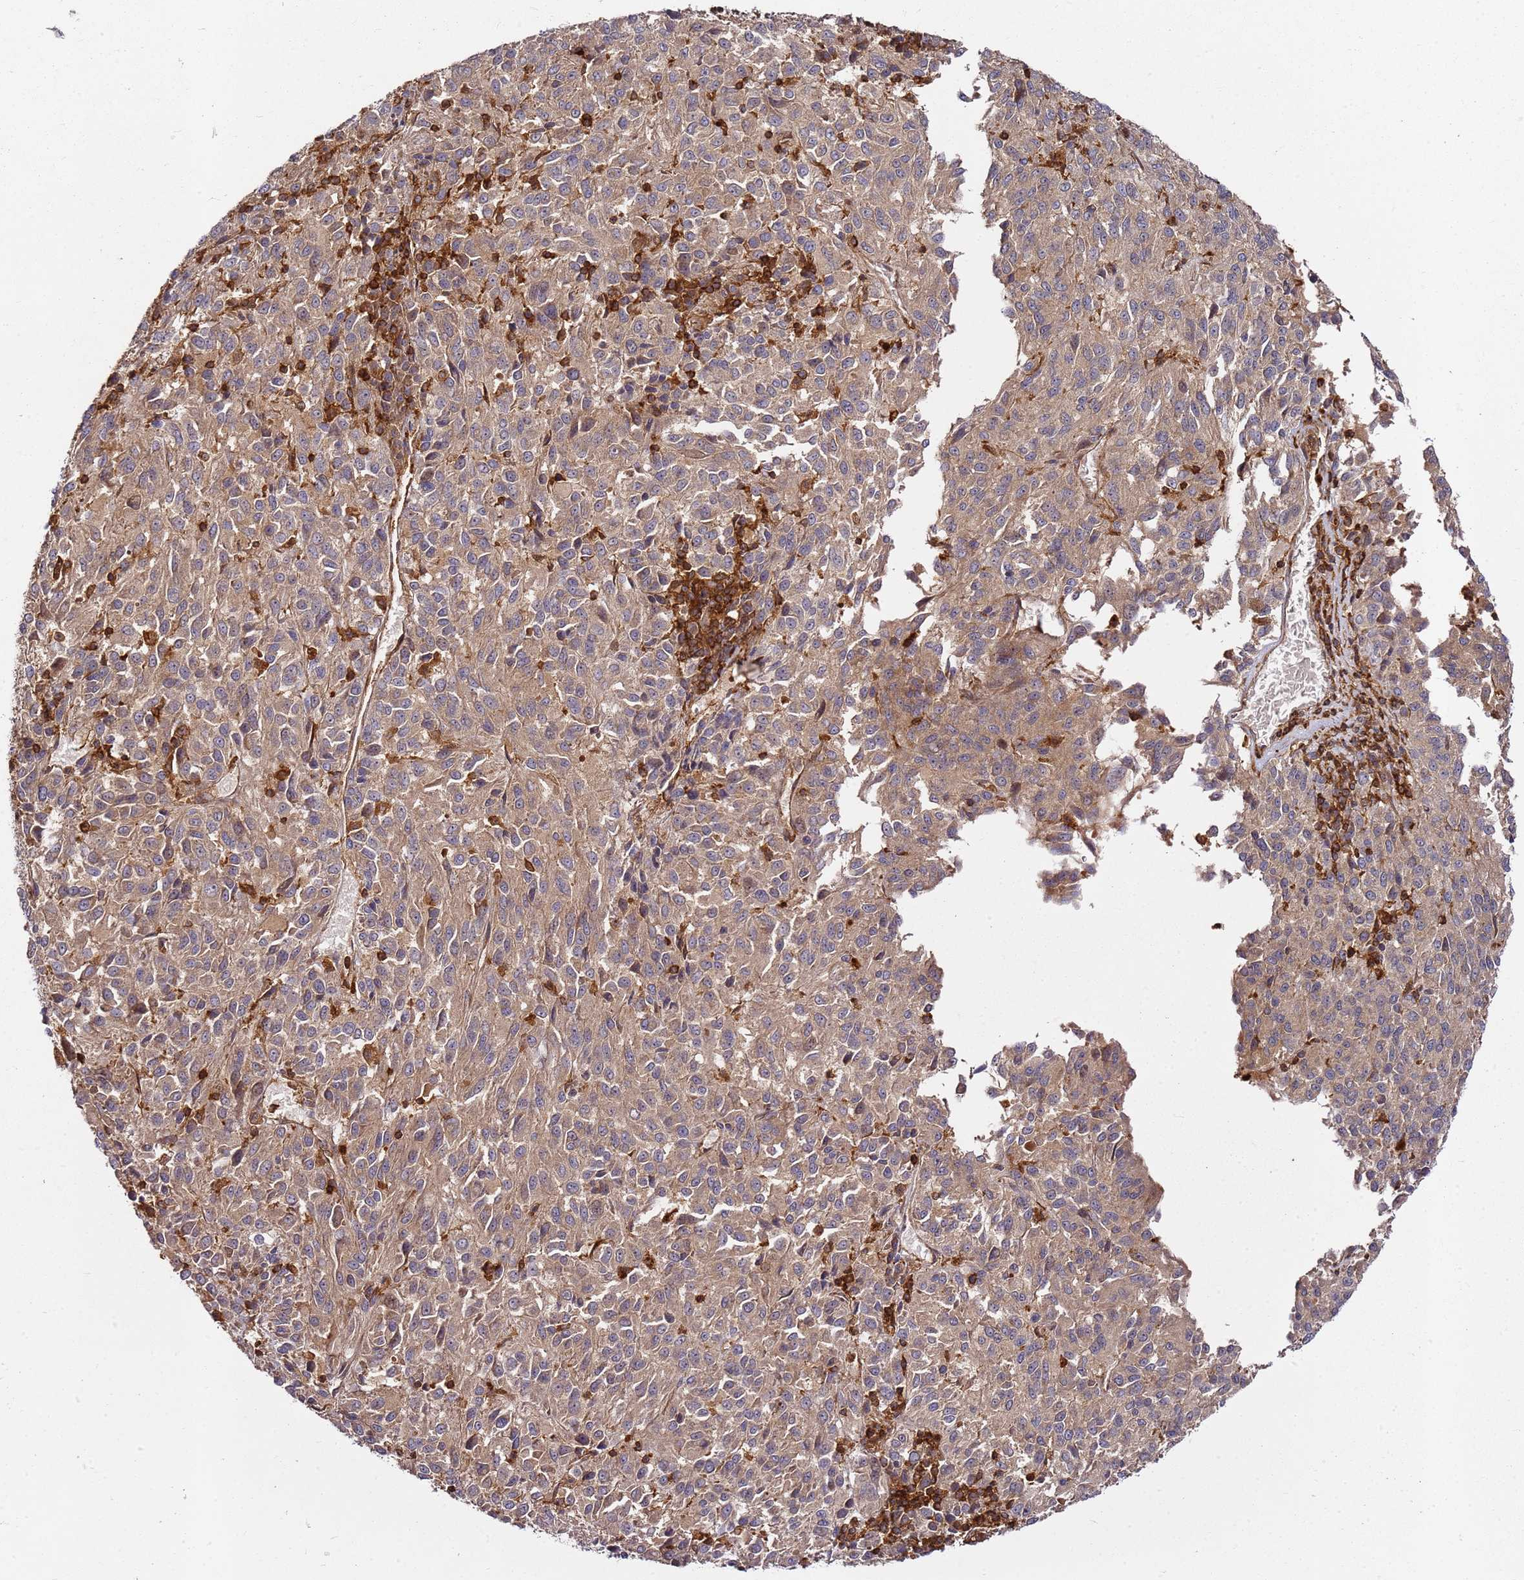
{"staining": {"intensity": "weak", "quantity": ">75%", "location": "cytoplasmic/membranous"}, "tissue": "melanoma", "cell_type": "Tumor cells", "image_type": "cancer", "snomed": [{"axis": "morphology", "description": "Malignant melanoma, Metastatic site"}, {"axis": "topography", "description": "Lung"}], "caption": "Protein staining of melanoma tissue displays weak cytoplasmic/membranous staining in about >75% of tumor cells. The staining was performed using DAB (3,3'-diaminobenzidine), with brown indicating positive protein expression. Nuclei are stained blue with hematoxylin.", "gene": "PRMT7", "patient": {"sex": "male", "age": 64}}